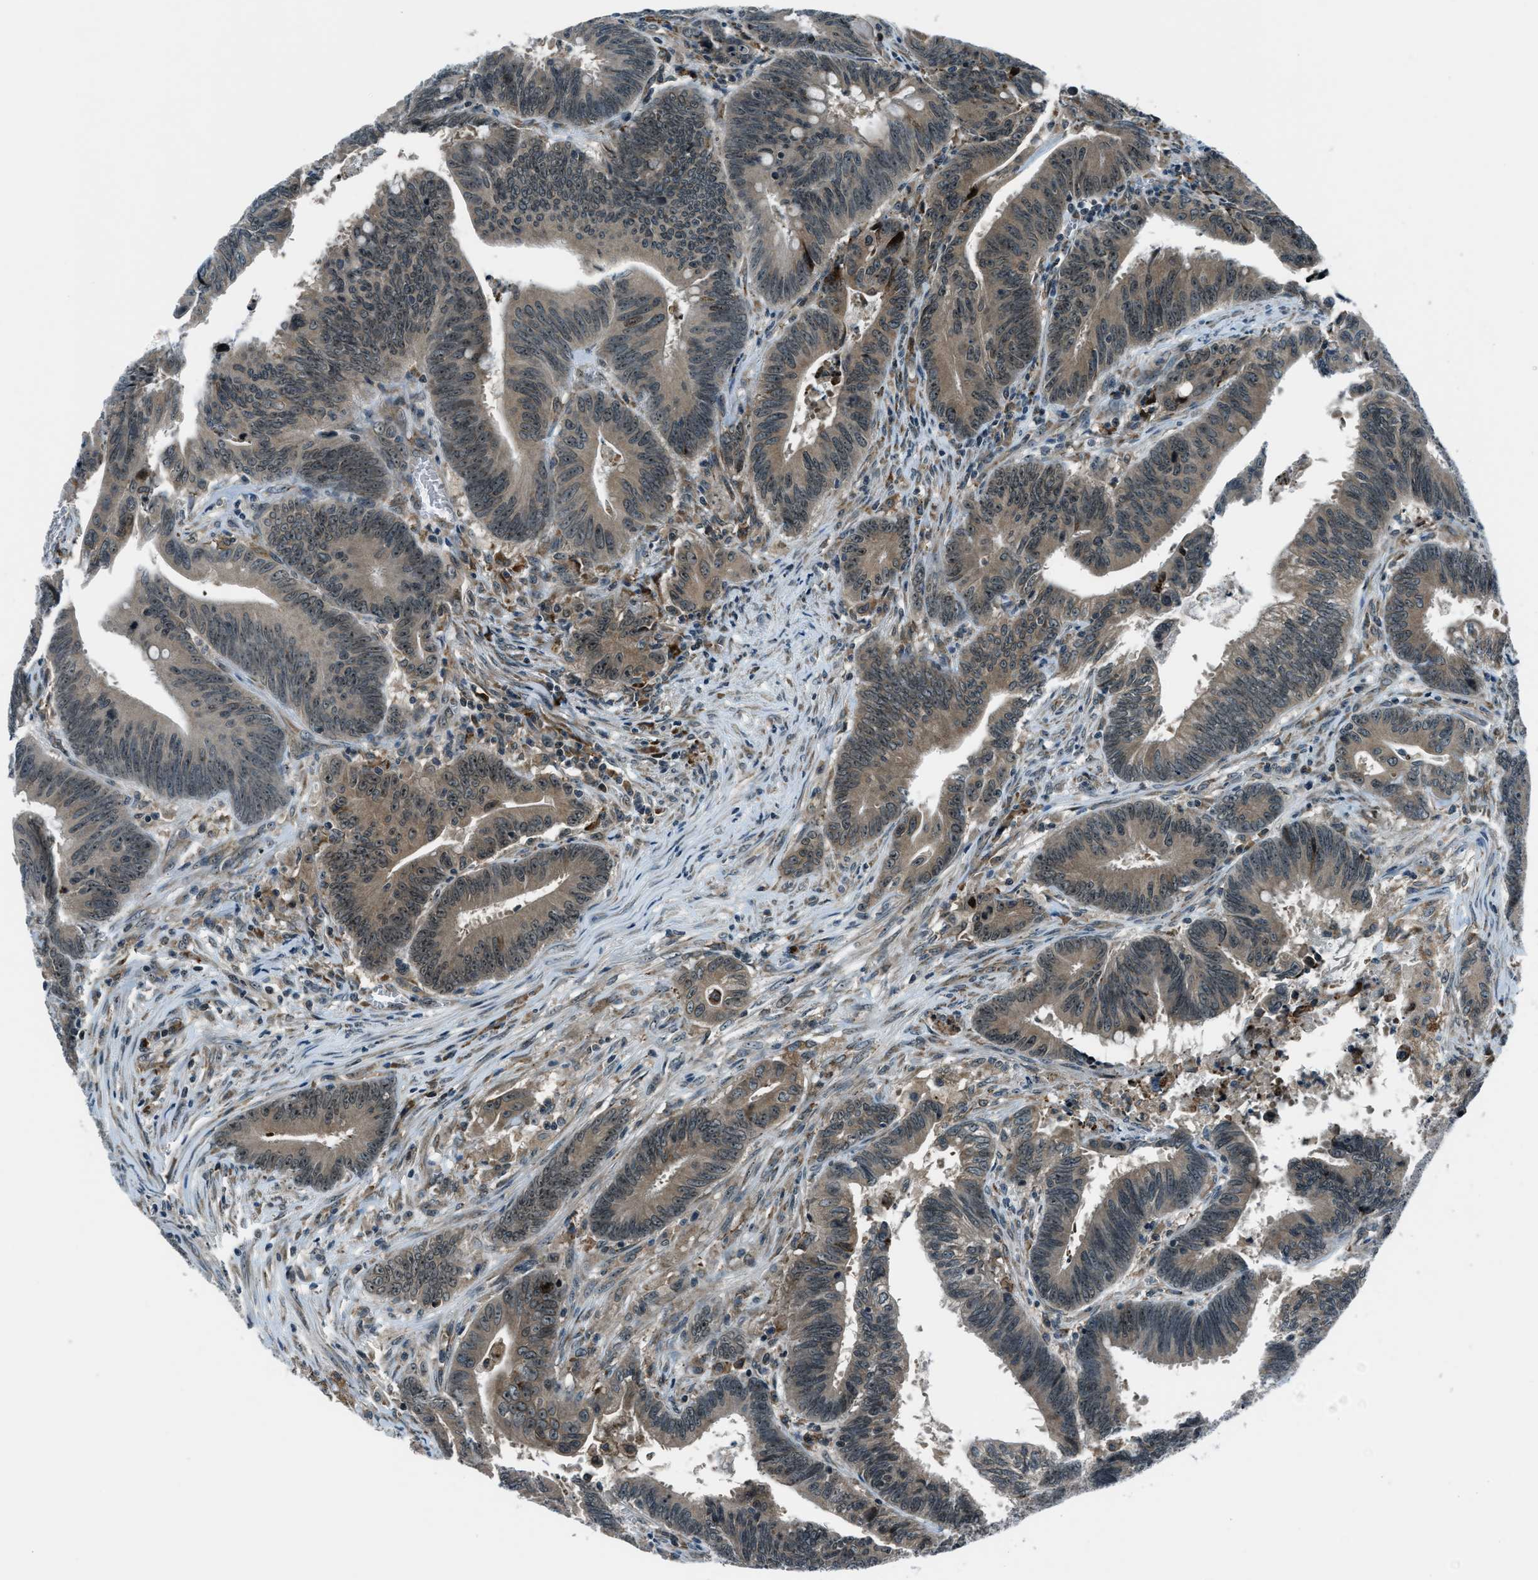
{"staining": {"intensity": "moderate", "quantity": ">75%", "location": "cytoplasmic/membranous"}, "tissue": "colorectal cancer", "cell_type": "Tumor cells", "image_type": "cancer", "snomed": [{"axis": "morphology", "description": "Adenocarcinoma, NOS"}, {"axis": "topography", "description": "Colon"}], "caption": "Immunohistochemistry (IHC) of colorectal adenocarcinoma demonstrates medium levels of moderate cytoplasmic/membranous staining in about >75% of tumor cells. The protein of interest is shown in brown color, while the nuclei are stained blue.", "gene": "ACTL9", "patient": {"sex": "male", "age": 45}}